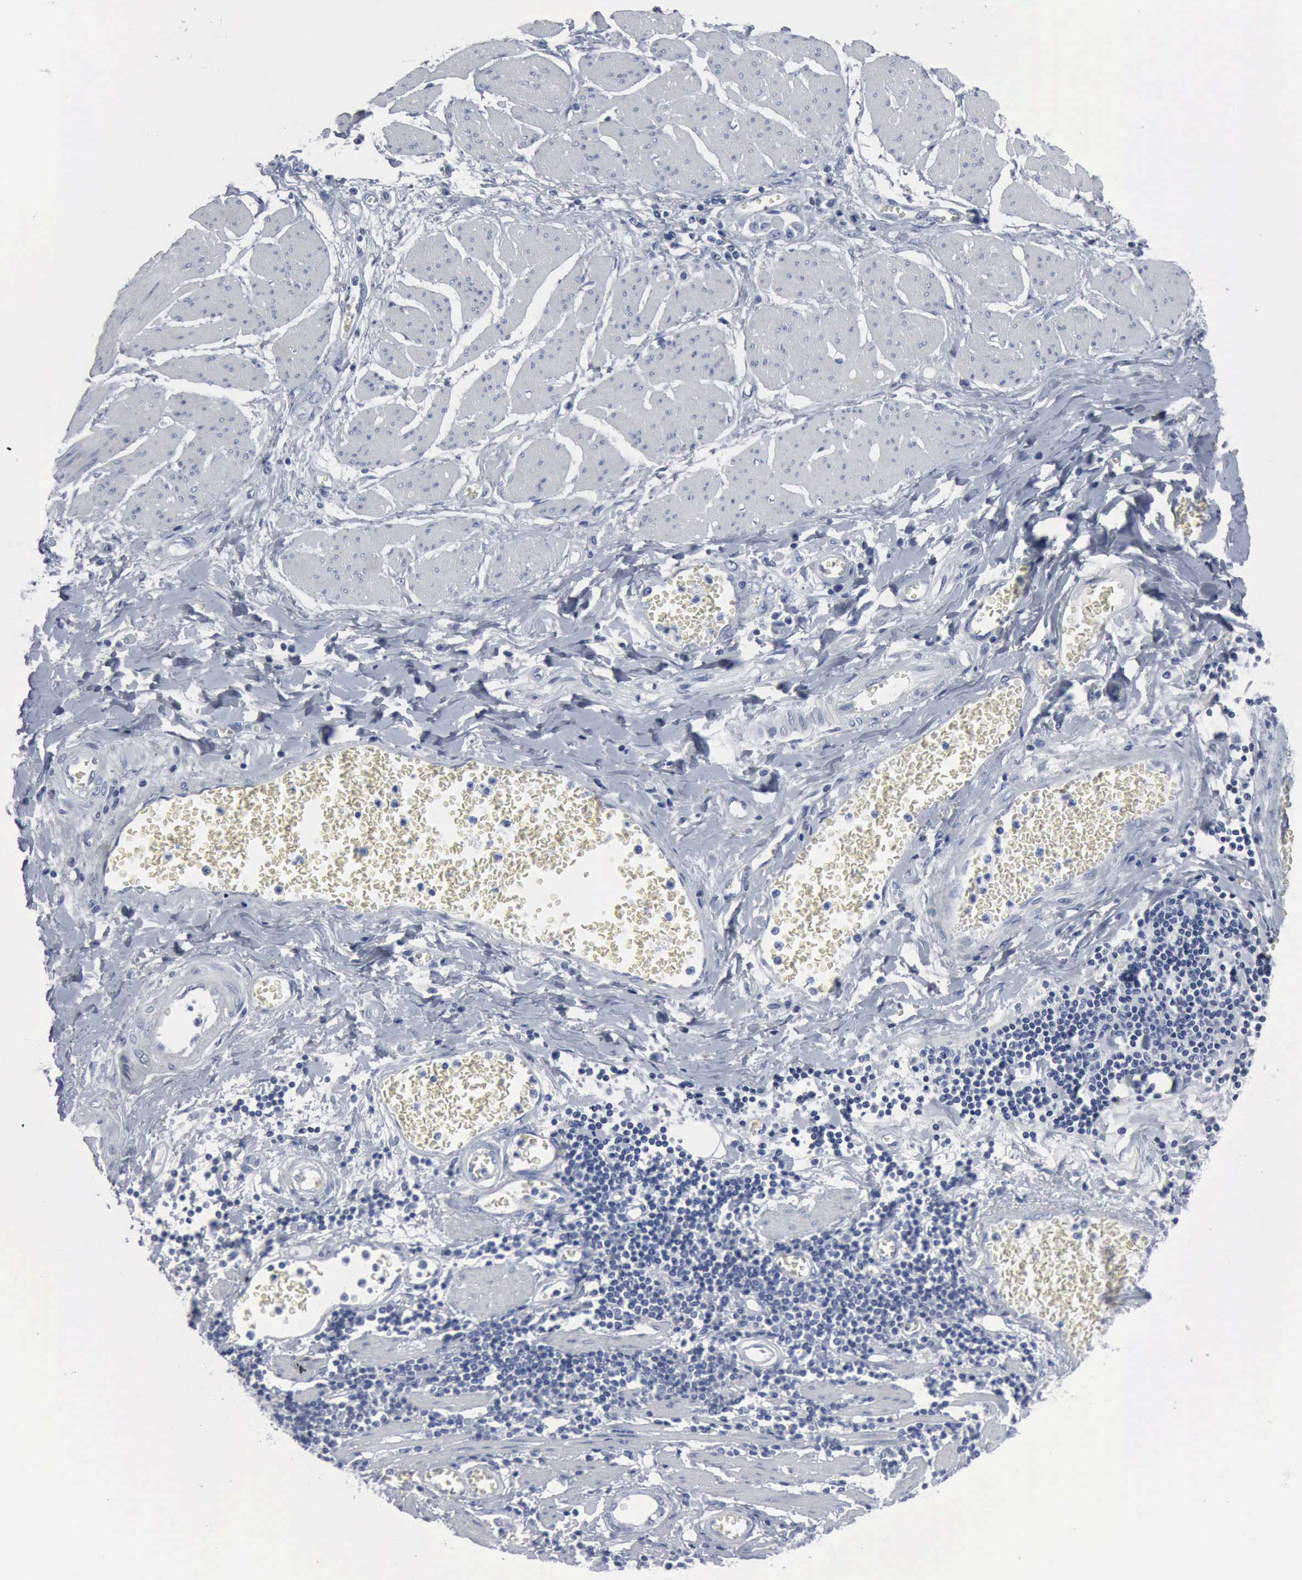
{"staining": {"intensity": "negative", "quantity": "none", "location": "none"}, "tissue": "stomach cancer", "cell_type": "Tumor cells", "image_type": "cancer", "snomed": [{"axis": "morphology", "description": "Adenocarcinoma, NOS"}, {"axis": "topography", "description": "Stomach"}], "caption": "Tumor cells show no significant protein positivity in stomach cancer. (Brightfield microscopy of DAB immunohistochemistry at high magnification).", "gene": "DMD", "patient": {"sex": "male", "age": 72}}